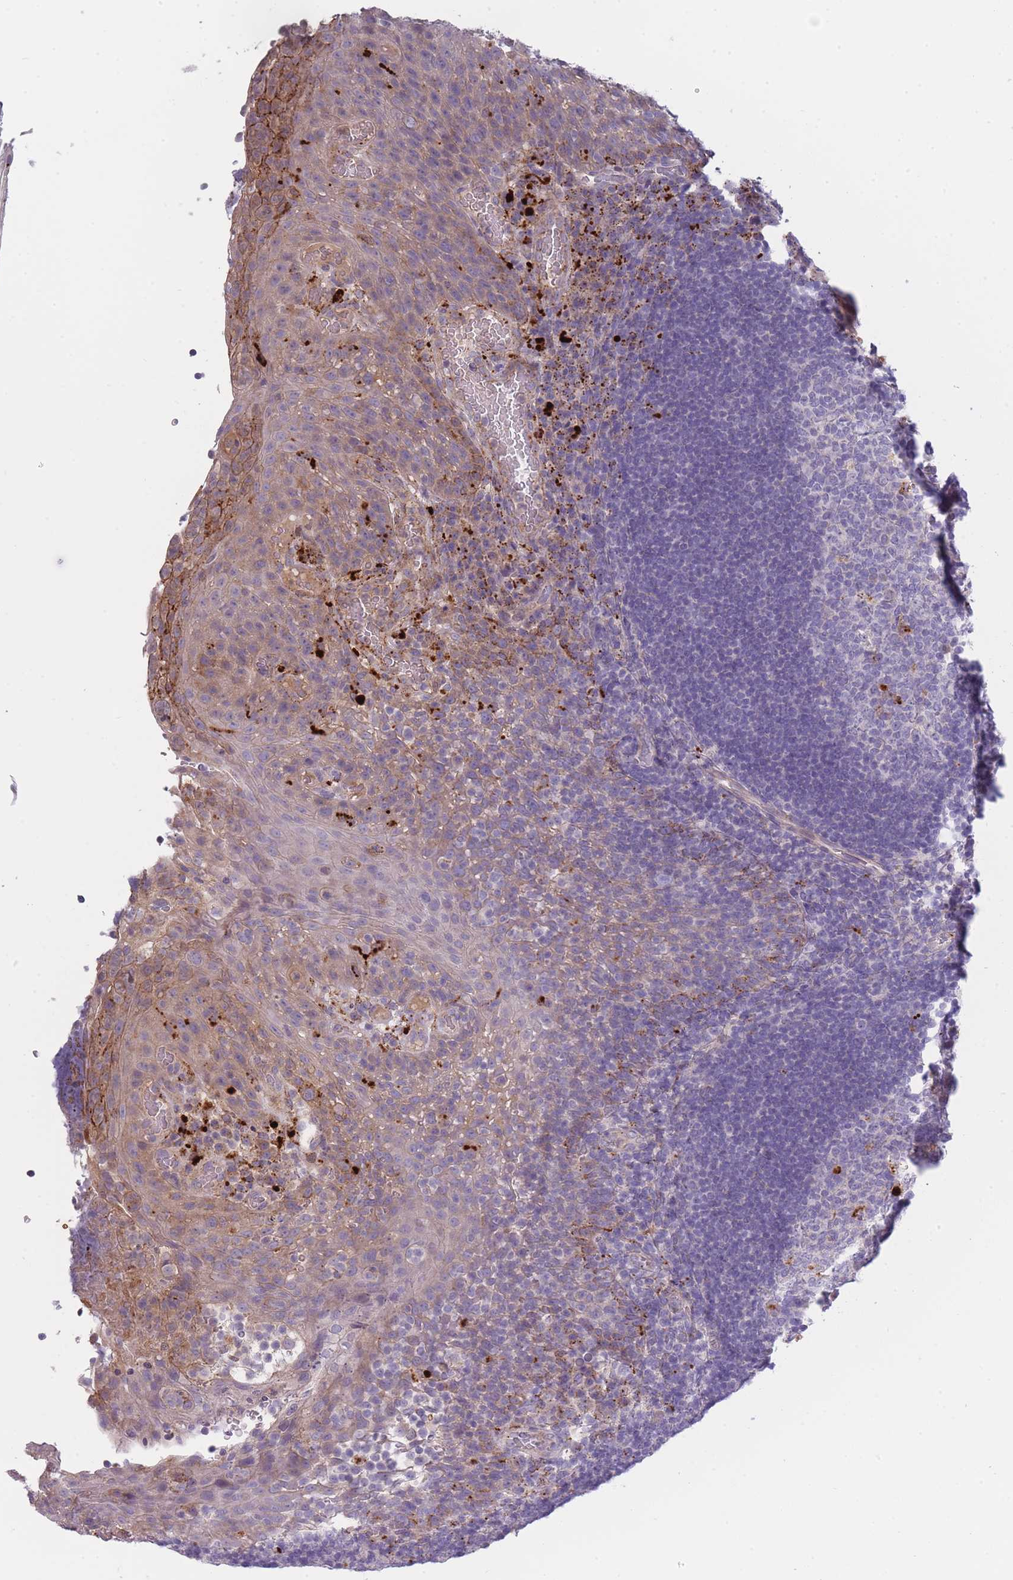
{"staining": {"intensity": "strong", "quantity": "<25%", "location": "cytoplasmic/membranous"}, "tissue": "tonsil", "cell_type": "Germinal center cells", "image_type": "normal", "snomed": [{"axis": "morphology", "description": "Normal tissue, NOS"}, {"axis": "topography", "description": "Tonsil"}], "caption": "IHC of normal tonsil reveals medium levels of strong cytoplasmic/membranous expression in about <25% of germinal center cells.", "gene": "TRIM61", "patient": {"sex": "male", "age": 17}}